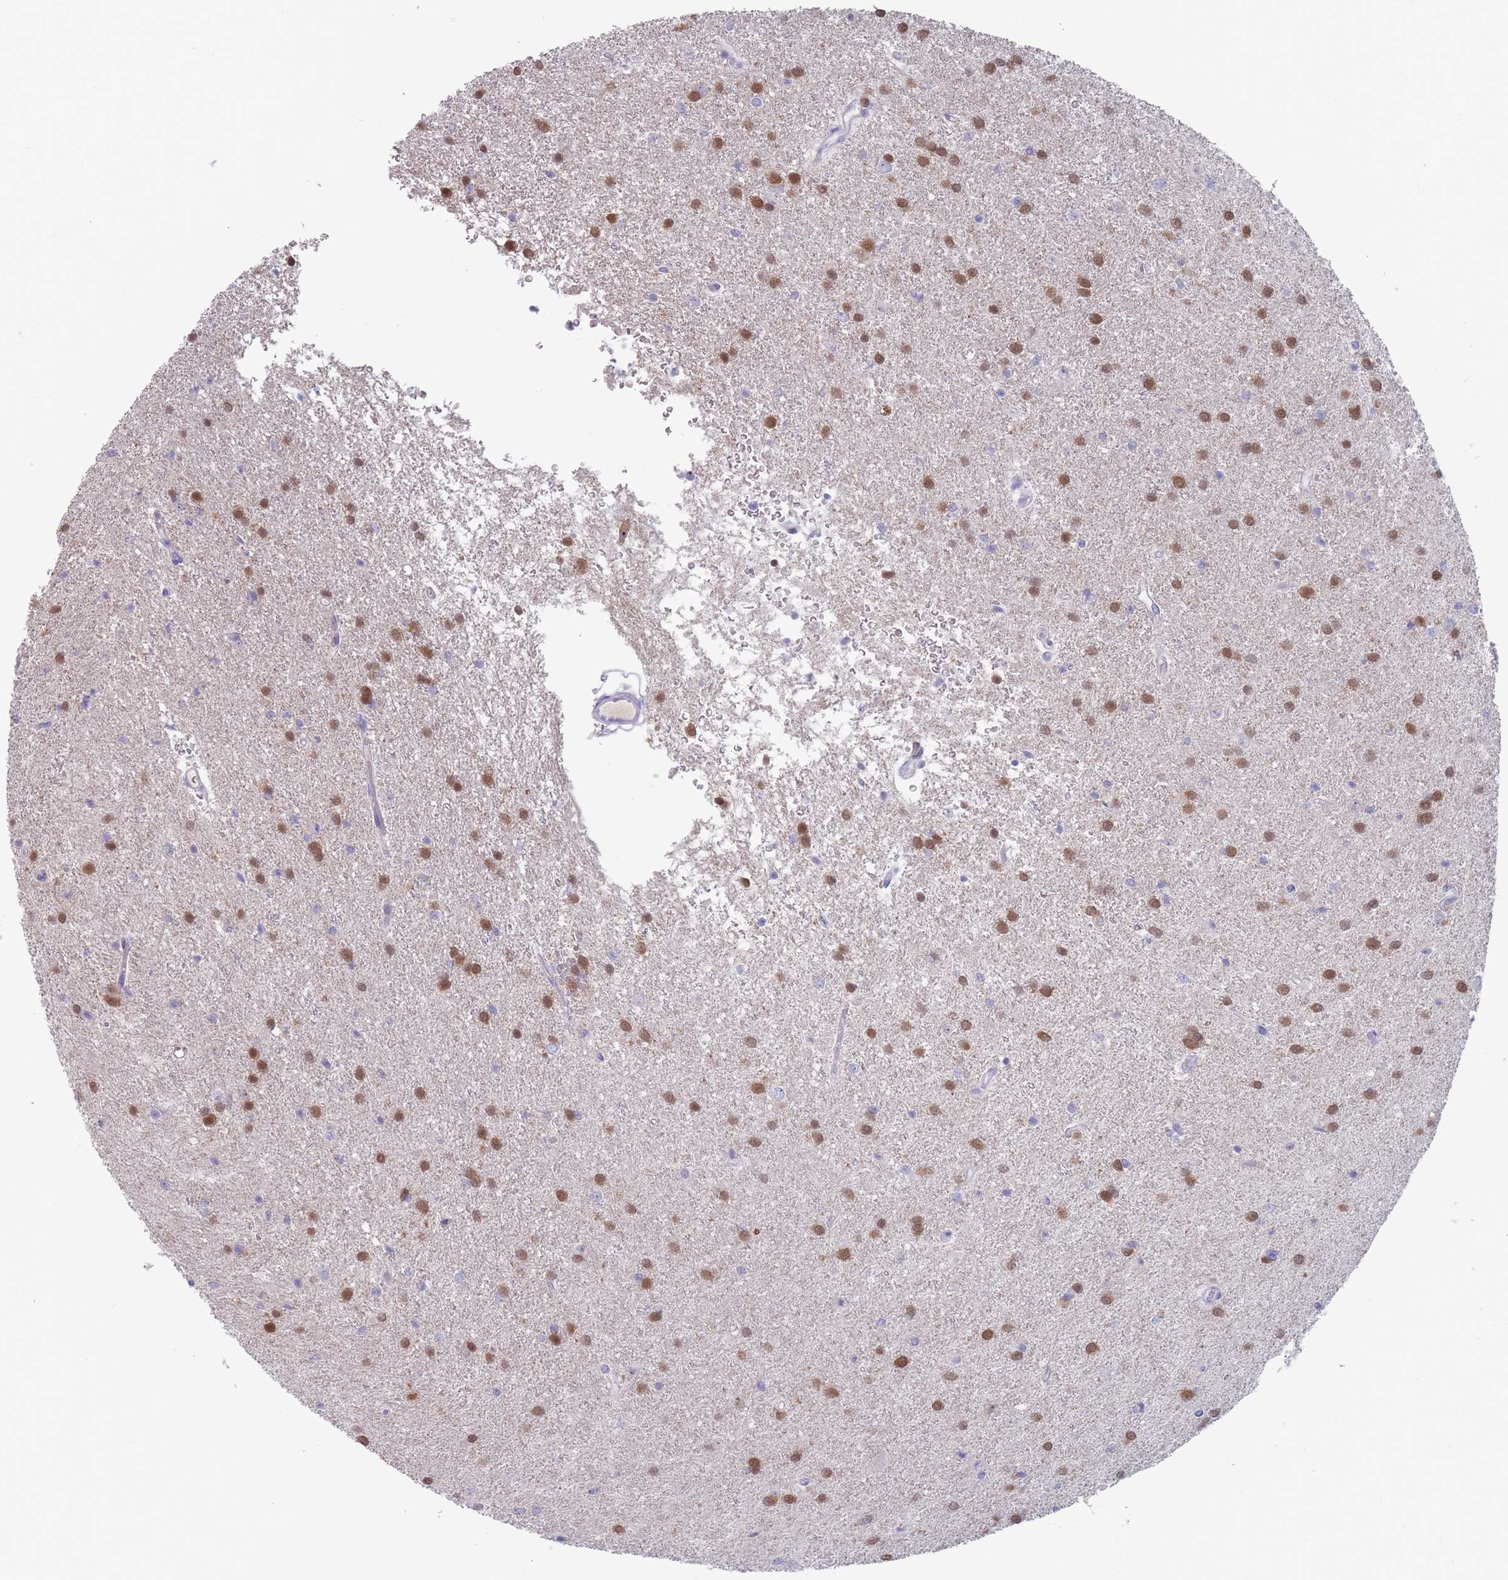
{"staining": {"intensity": "moderate", "quantity": ">75%", "location": "cytoplasmic/membranous,nuclear"}, "tissue": "glioma", "cell_type": "Tumor cells", "image_type": "cancer", "snomed": [{"axis": "morphology", "description": "Glioma, malignant, High grade"}, {"axis": "topography", "description": "Brain"}], "caption": "Protein staining of malignant high-grade glioma tissue demonstrates moderate cytoplasmic/membranous and nuclear positivity in about >75% of tumor cells. Nuclei are stained in blue.", "gene": "ST8SIA5", "patient": {"sex": "female", "age": 50}}